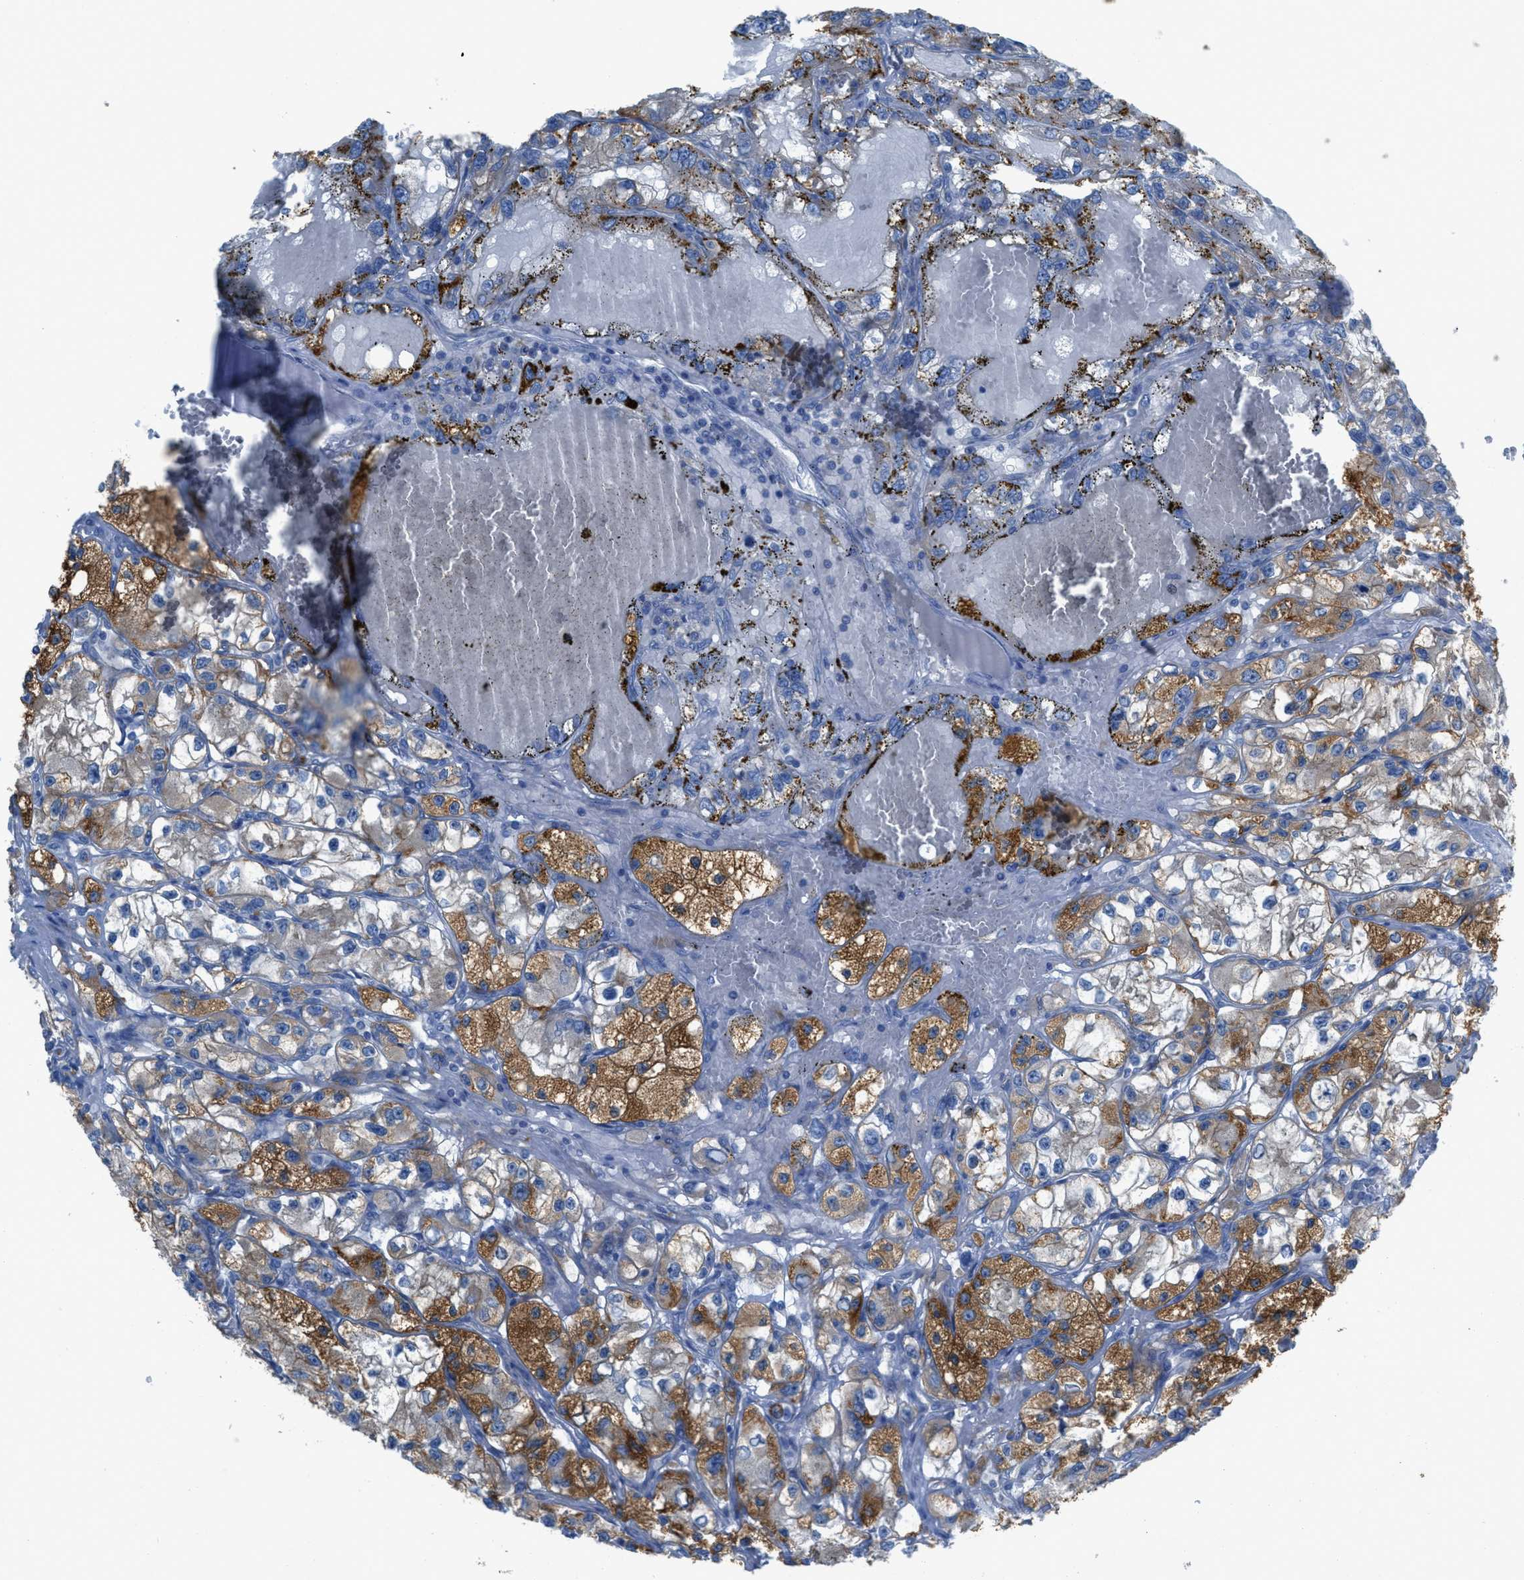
{"staining": {"intensity": "moderate", "quantity": ">75%", "location": "cytoplasmic/membranous"}, "tissue": "renal cancer", "cell_type": "Tumor cells", "image_type": "cancer", "snomed": [{"axis": "morphology", "description": "Adenocarcinoma, NOS"}, {"axis": "topography", "description": "Kidney"}], "caption": "The photomicrograph shows immunohistochemical staining of renal adenocarcinoma. There is moderate cytoplasmic/membranous staining is identified in about >75% of tumor cells.", "gene": "EGFR", "patient": {"sex": "female", "age": 57}}